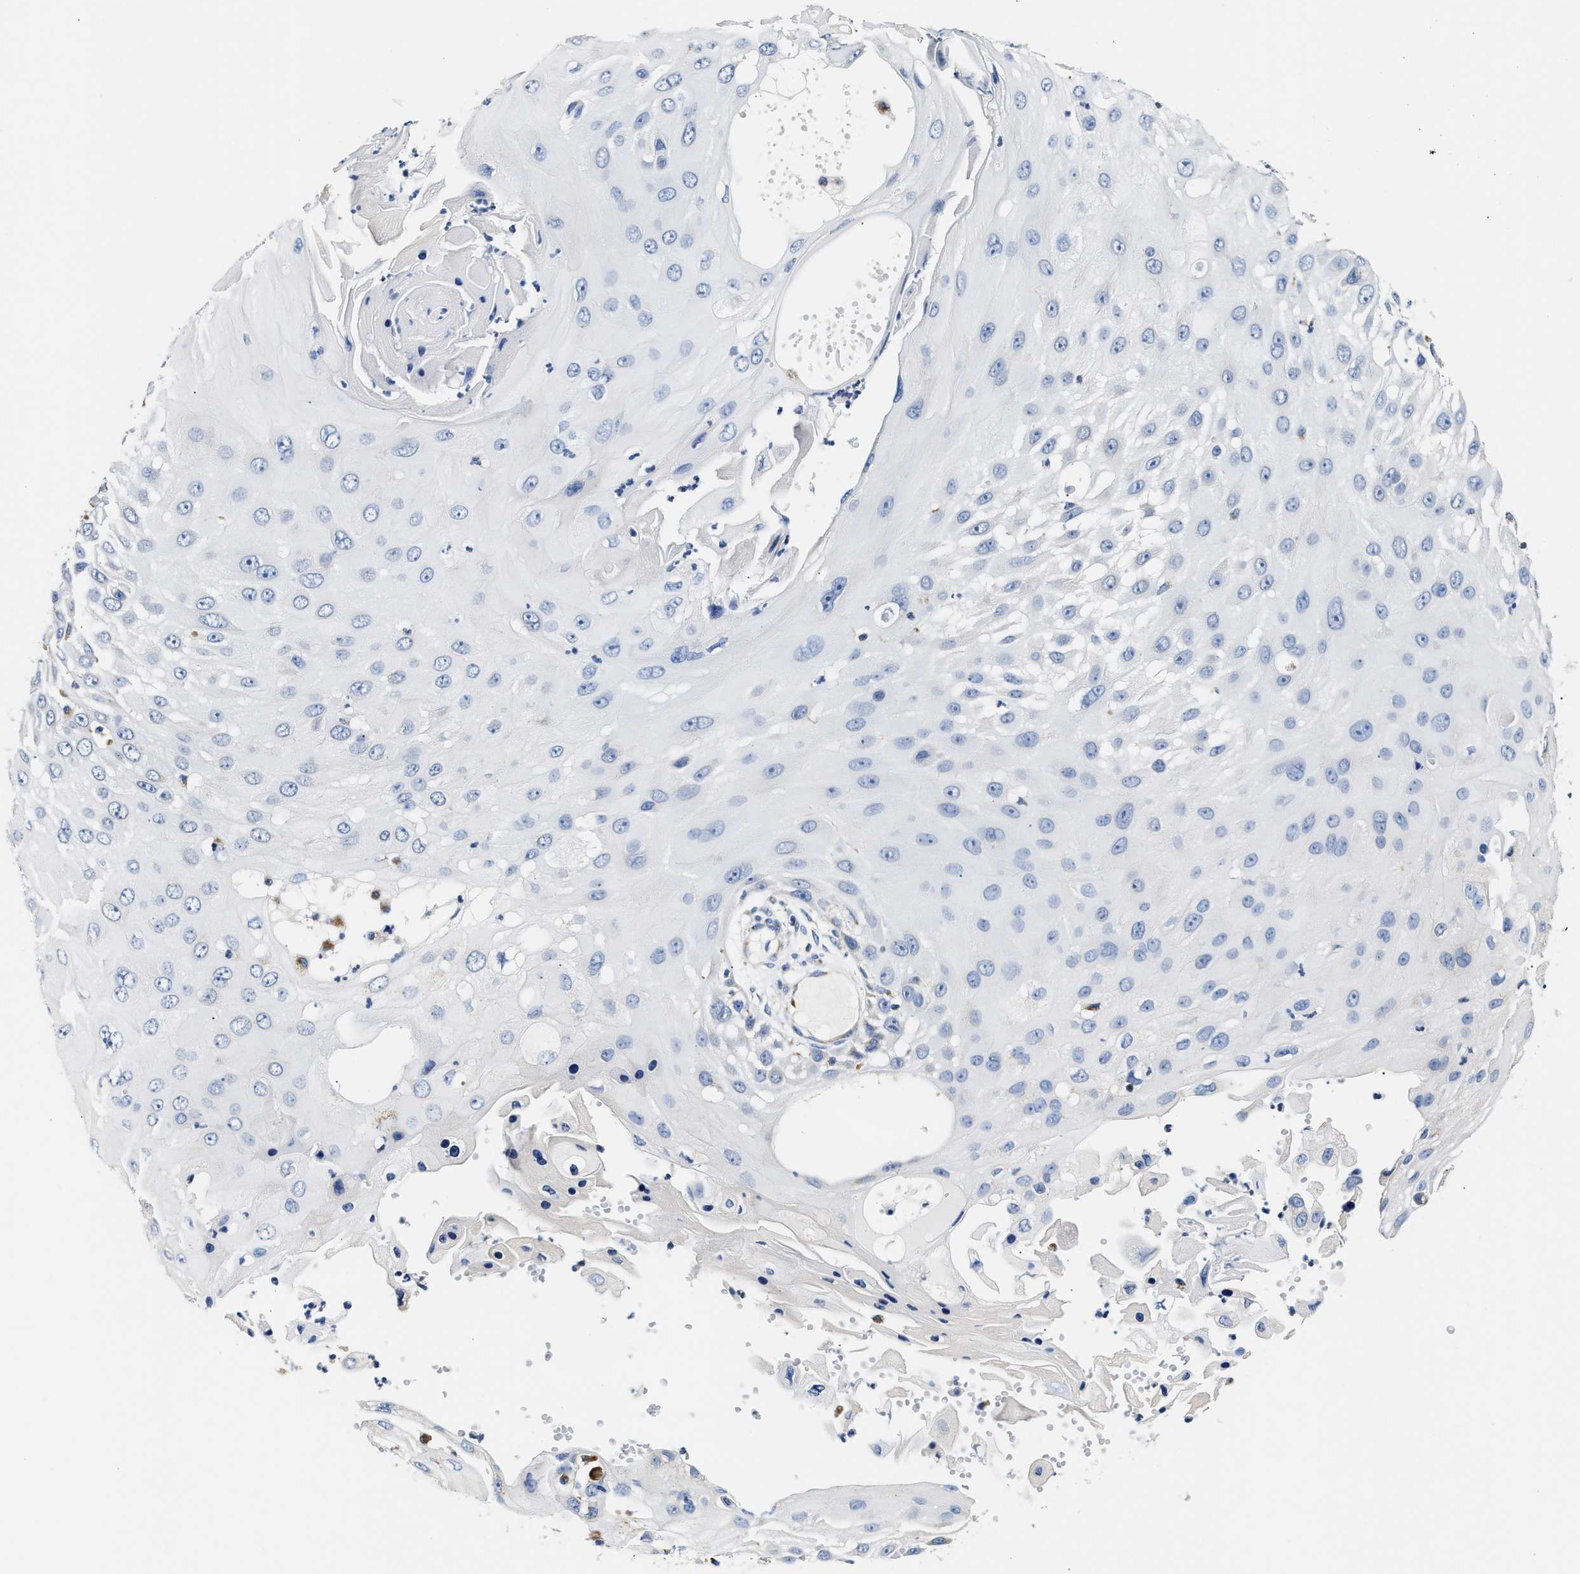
{"staining": {"intensity": "negative", "quantity": "none", "location": "none"}, "tissue": "skin cancer", "cell_type": "Tumor cells", "image_type": "cancer", "snomed": [{"axis": "morphology", "description": "Squamous cell carcinoma, NOS"}, {"axis": "topography", "description": "Skin"}], "caption": "Immunohistochemical staining of human skin squamous cell carcinoma displays no significant expression in tumor cells. (Brightfield microscopy of DAB (3,3'-diaminobenzidine) immunohistochemistry (IHC) at high magnification).", "gene": "ACADVL", "patient": {"sex": "female", "age": 44}}